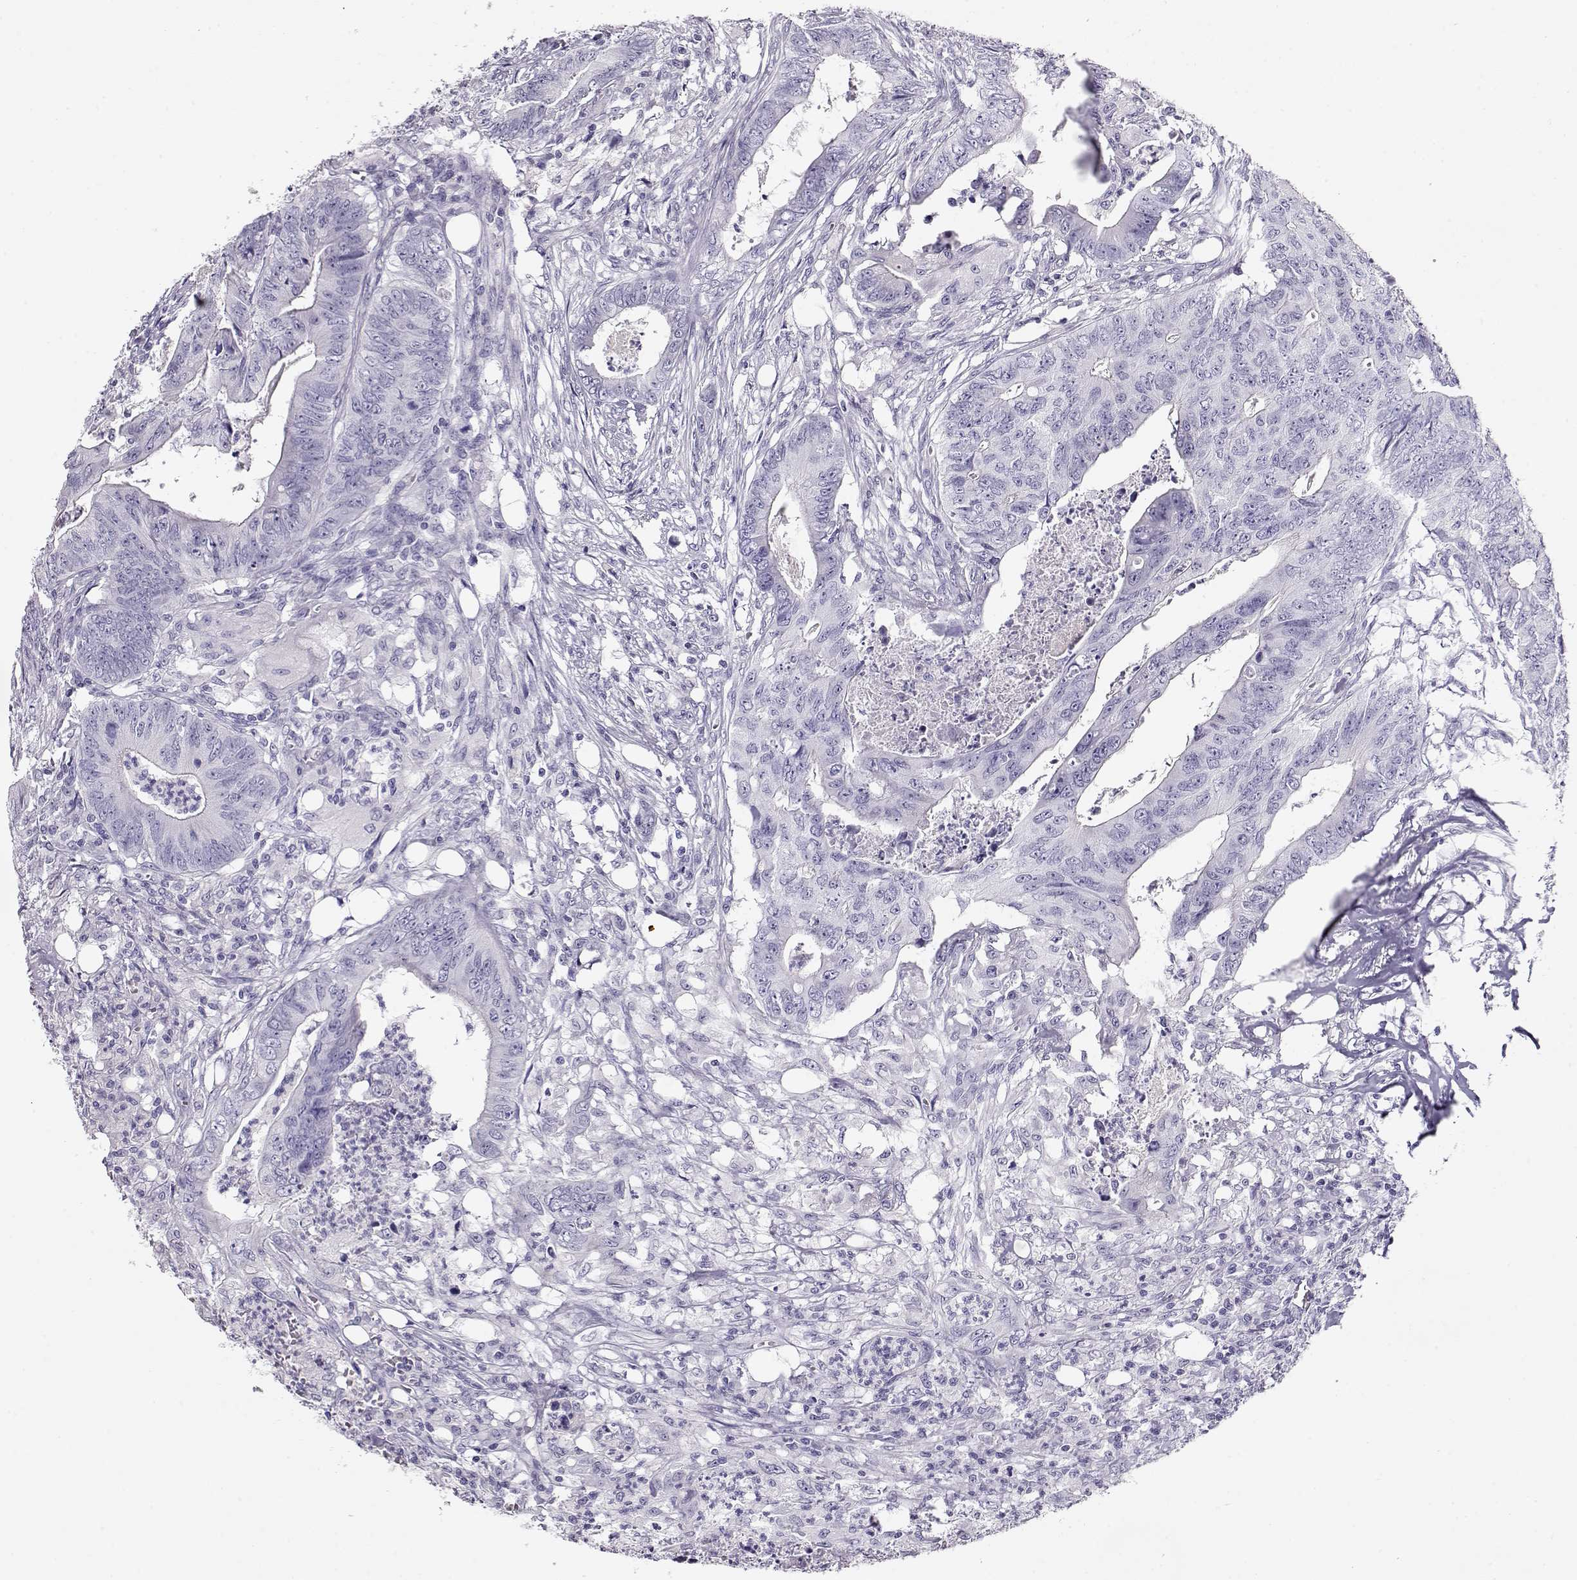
{"staining": {"intensity": "negative", "quantity": "none", "location": "none"}, "tissue": "colorectal cancer", "cell_type": "Tumor cells", "image_type": "cancer", "snomed": [{"axis": "morphology", "description": "Adenocarcinoma, NOS"}, {"axis": "topography", "description": "Colon"}], "caption": "Immunohistochemistry of colorectal cancer exhibits no expression in tumor cells.", "gene": "ACTN2", "patient": {"sex": "male", "age": 84}}